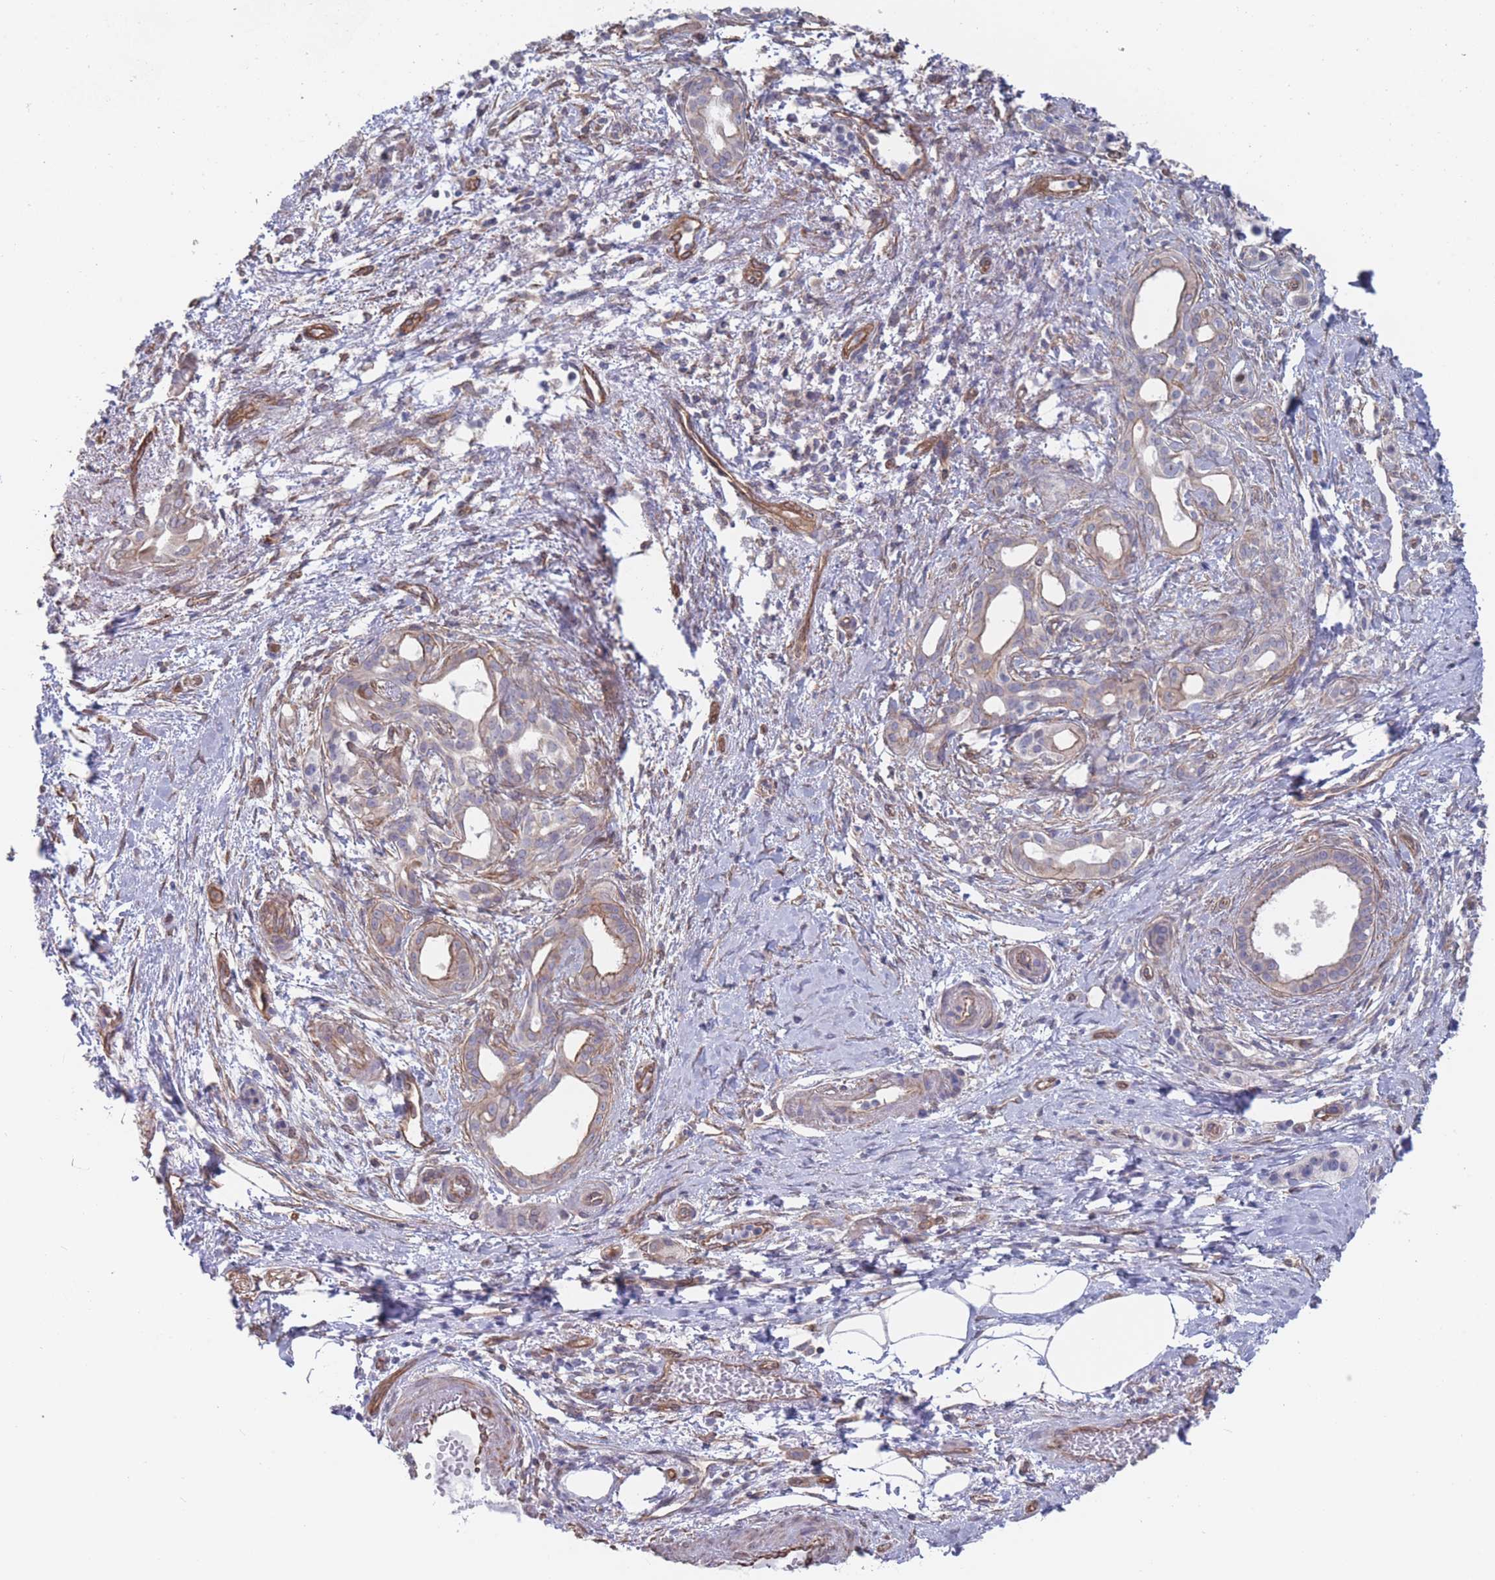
{"staining": {"intensity": "weak", "quantity": "25%-75%", "location": "cytoplasmic/membranous"}, "tissue": "pancreatic cancer", "cell_type": "Tumor cells", "image_type": "cancer", "snomed": [{"axis": "morphology", "description": "Adenocarcinoma, NOS"}, {"axis": "topography", "description": "Pancreas"}], "caption": "Tumor cells exhibit weak cytoplasmic/membranous positivity in approximately 25%-75% of cells in pancreatic adenocarcinoma. (DAB (3,3'-diaminobenzidine) IHC, brown staining for protein, blue staining for nuclei).", "gene": "SLC1A6", "patient": {"sex": "male", "age": 71}}